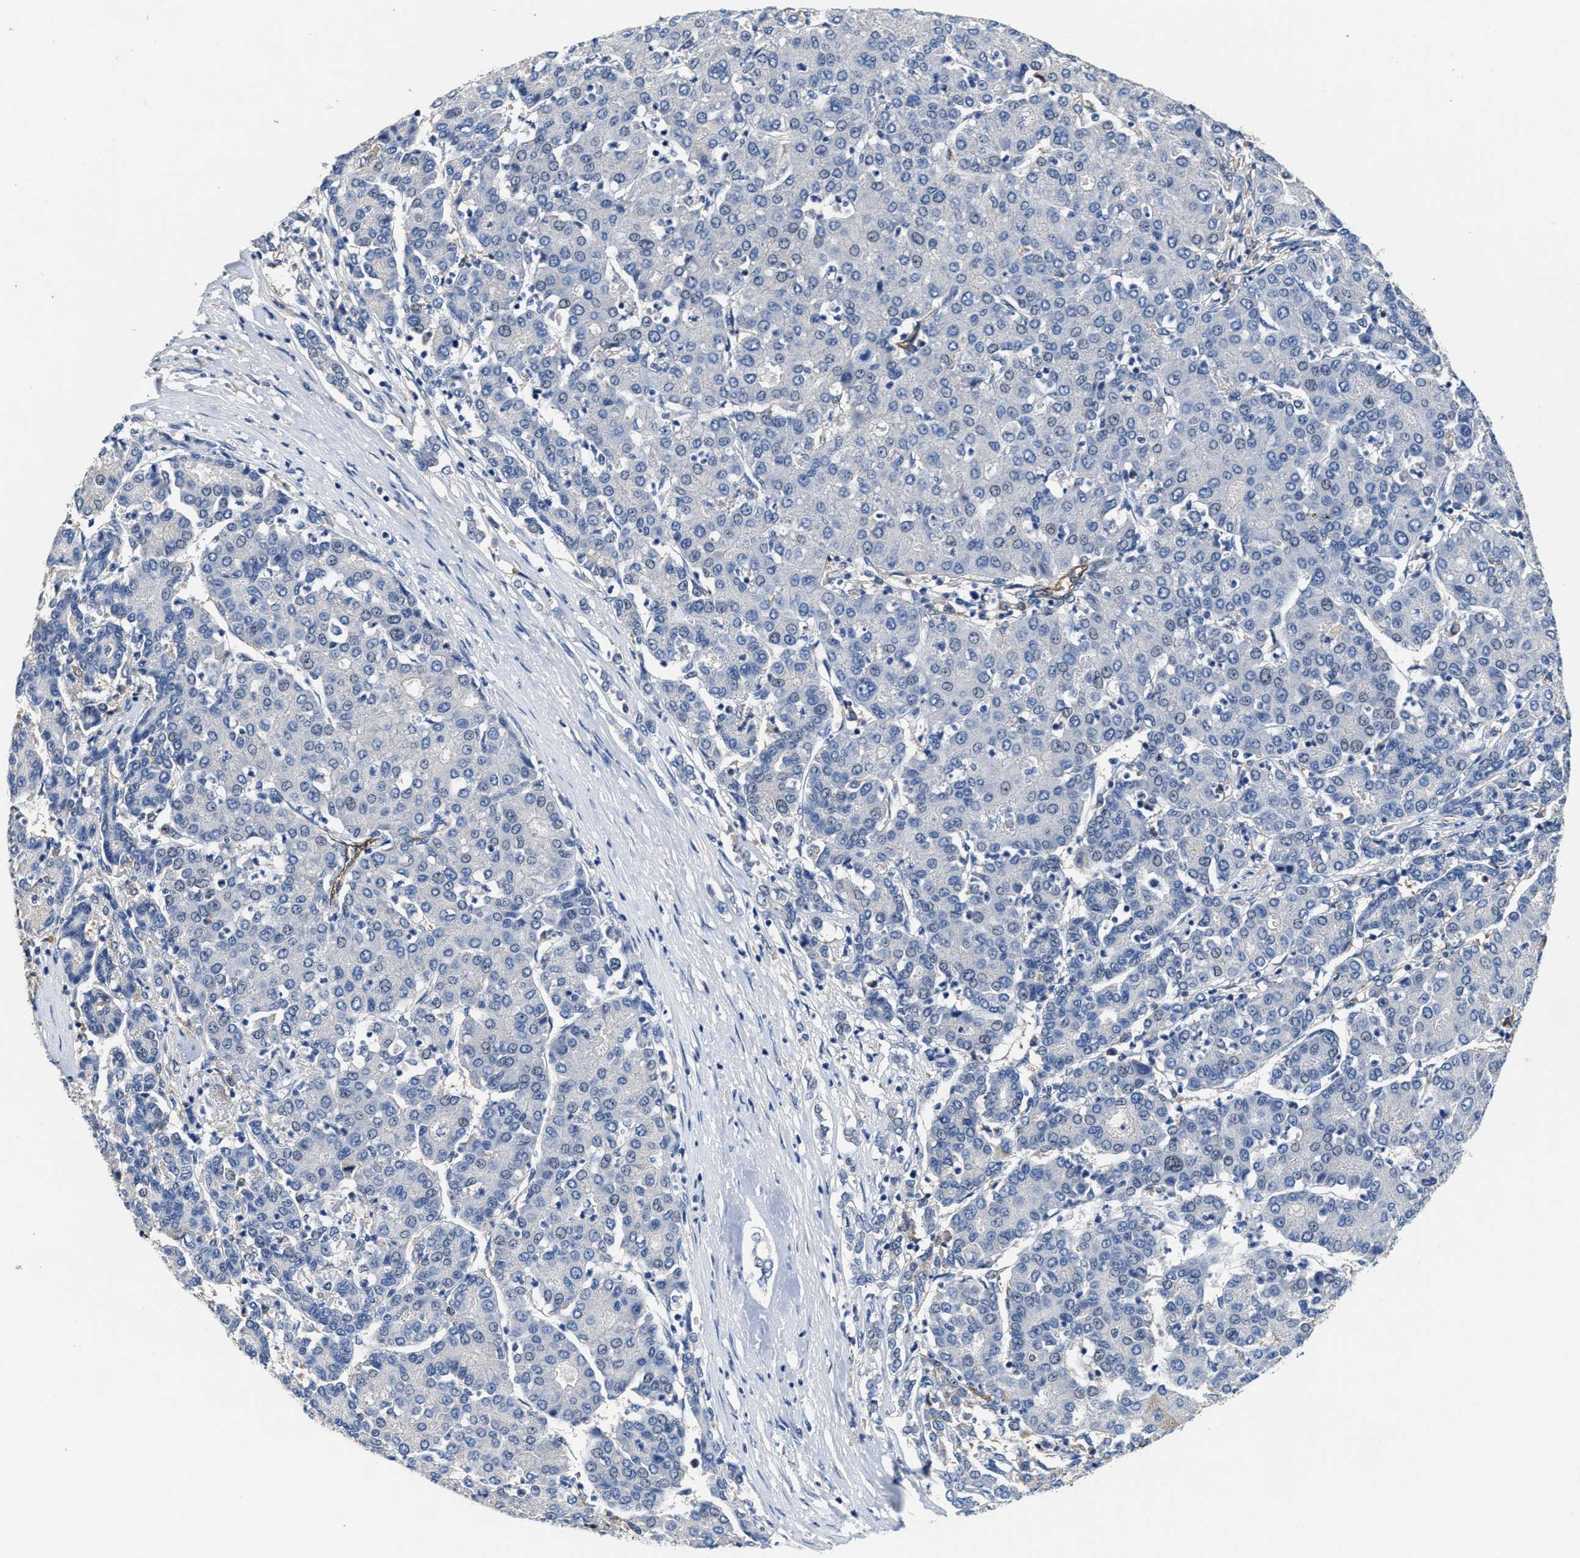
{"staining": {"intensity": "negative", "quantity": "none", "location": "none"}, "tissue": "liver cancer", "cell_type": "Tumor cells", "image_type": "cancer", "snomed": [{"axis": "morphology", "description": "Carcinoma, Hepatocellular, NOS"}, {"axis": "topography", "description": "Liver"}], "caption": "A micrograph of human hepatocellular carcinoma (liver) is negative for staining in tumor cells.", "gene": "PEG10", "patient": {"sex": "male", "age": 65}}